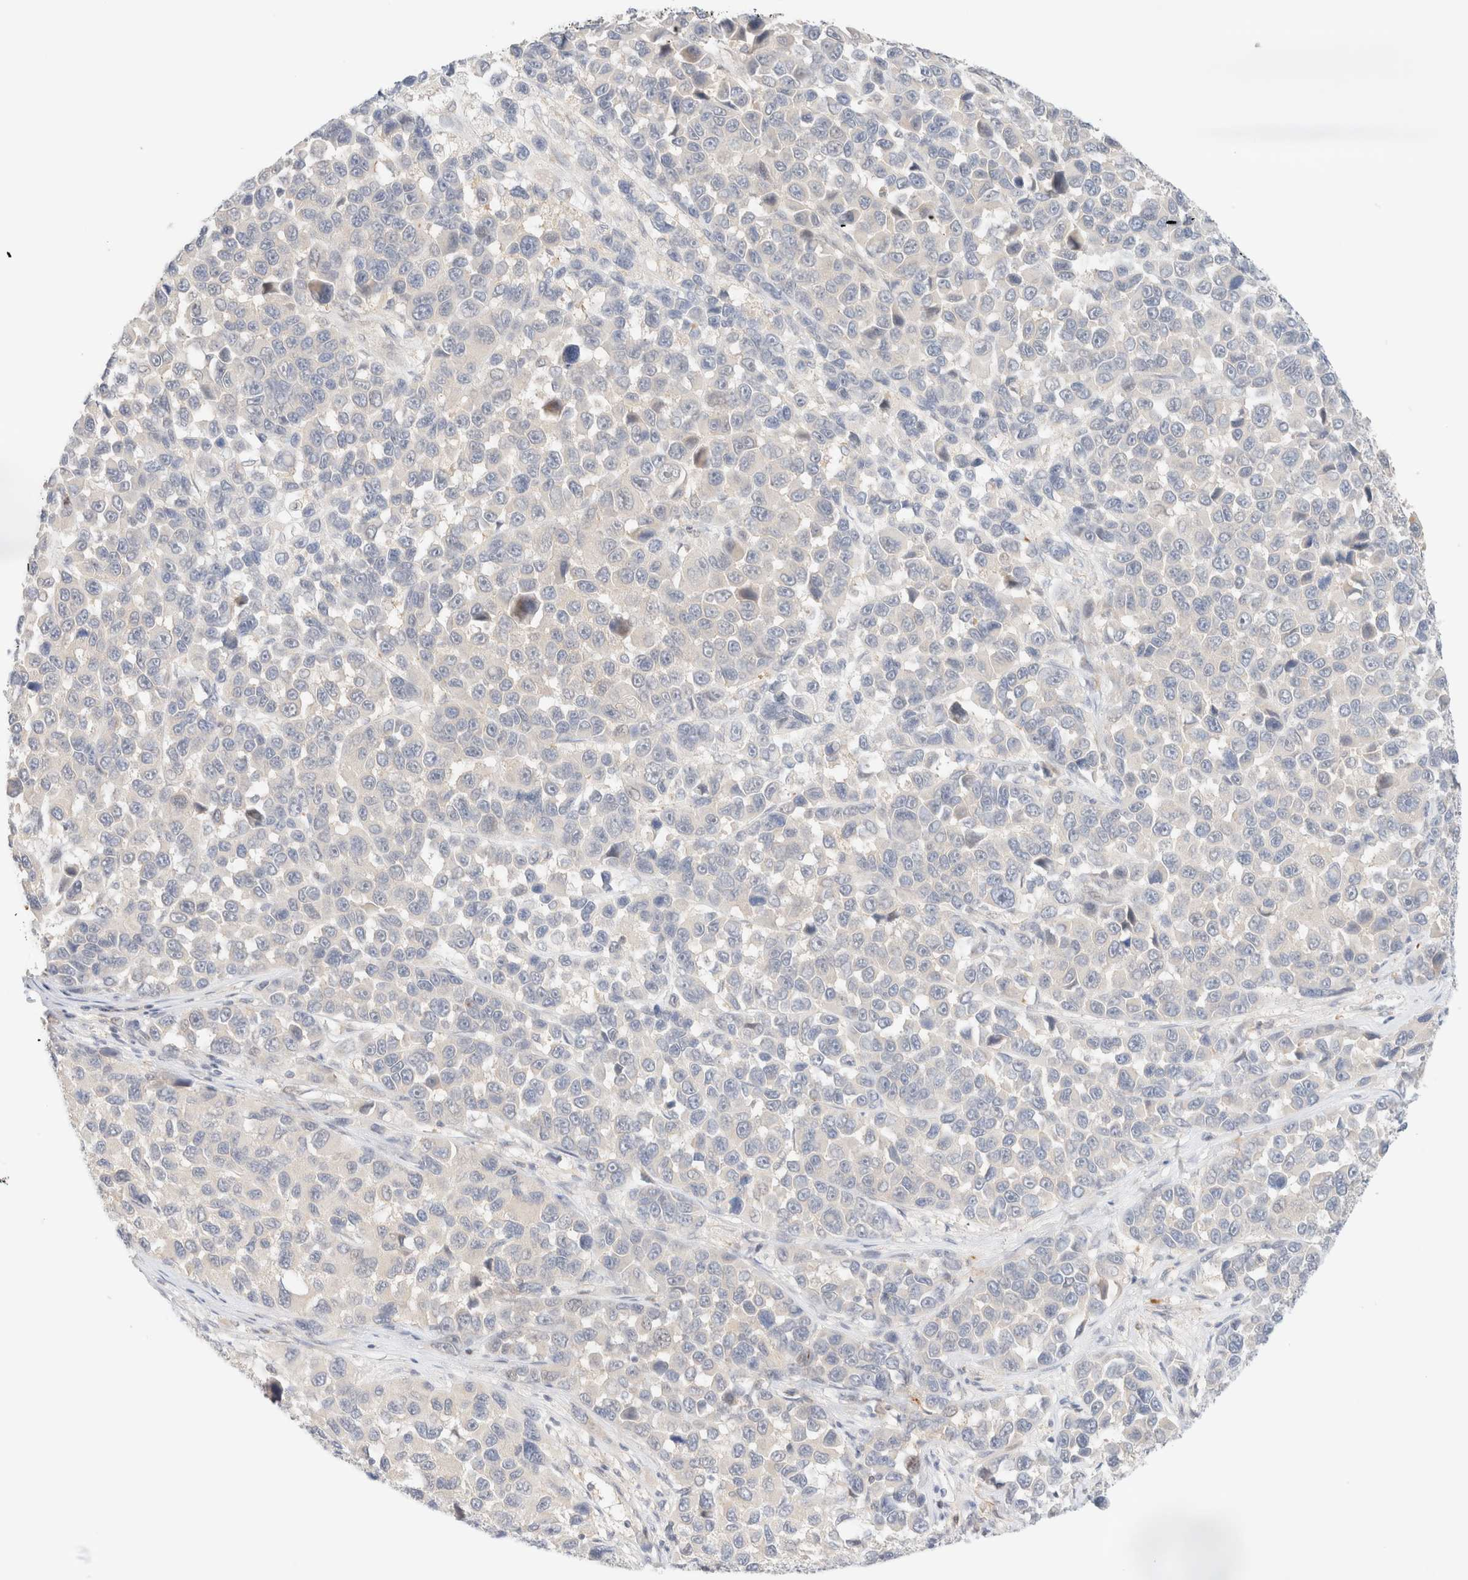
{"staining": {"intensity": "negative", "quantity": "none", "location": "none"}, "tissue": "melanoma", "cell_type": "Tumor cells", "image_type": "cancer", "snomed": [{"axis": "morphology", "description": "Malignant melanoma, NOS"}, {"axis": "topography", "description": "Skin"}], "caption": "An image of human melanoma is negative for staining in tumor cells.", "gene": "SGSM2", "patient": {"sex": "male", "age": 53}}